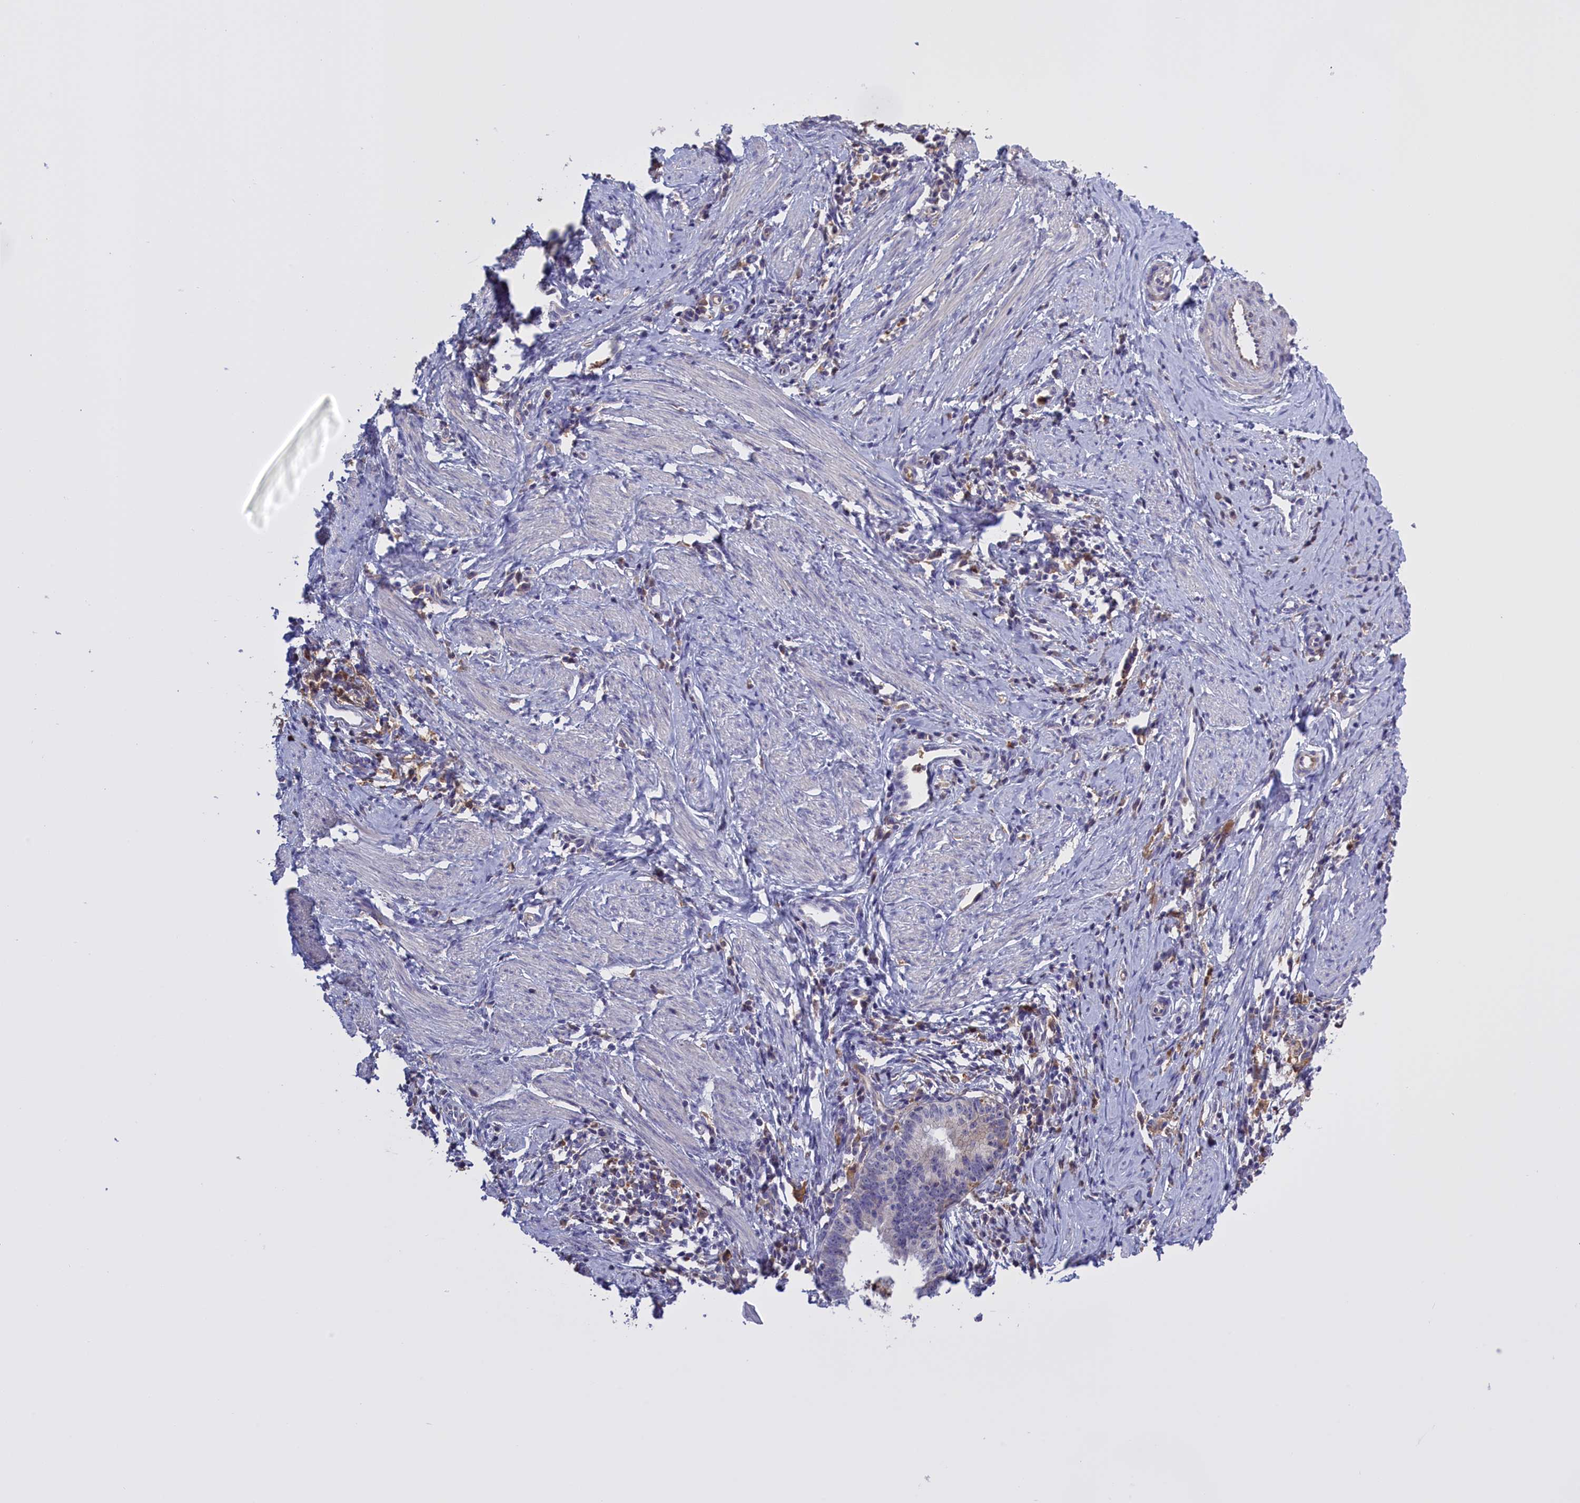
{"staining": {"intensity": "negative", "quantity": "none", "location": "none"}, "tissue": "cervical cancer", "cell_type": "Tumor cells", "image_type": "cancer", "snomed": [{"axis": "morphology", "description": "Adenocarcinoma, NOS"}, {"axis": "topography", "description": "Cervix"}], "caption": "Protein analysis of adenocarcinoma (cervical) exhibits no significant expression in tumor cells.", "gene": "FAM149B1", "patient": {"sex": "female", "age": 36}}